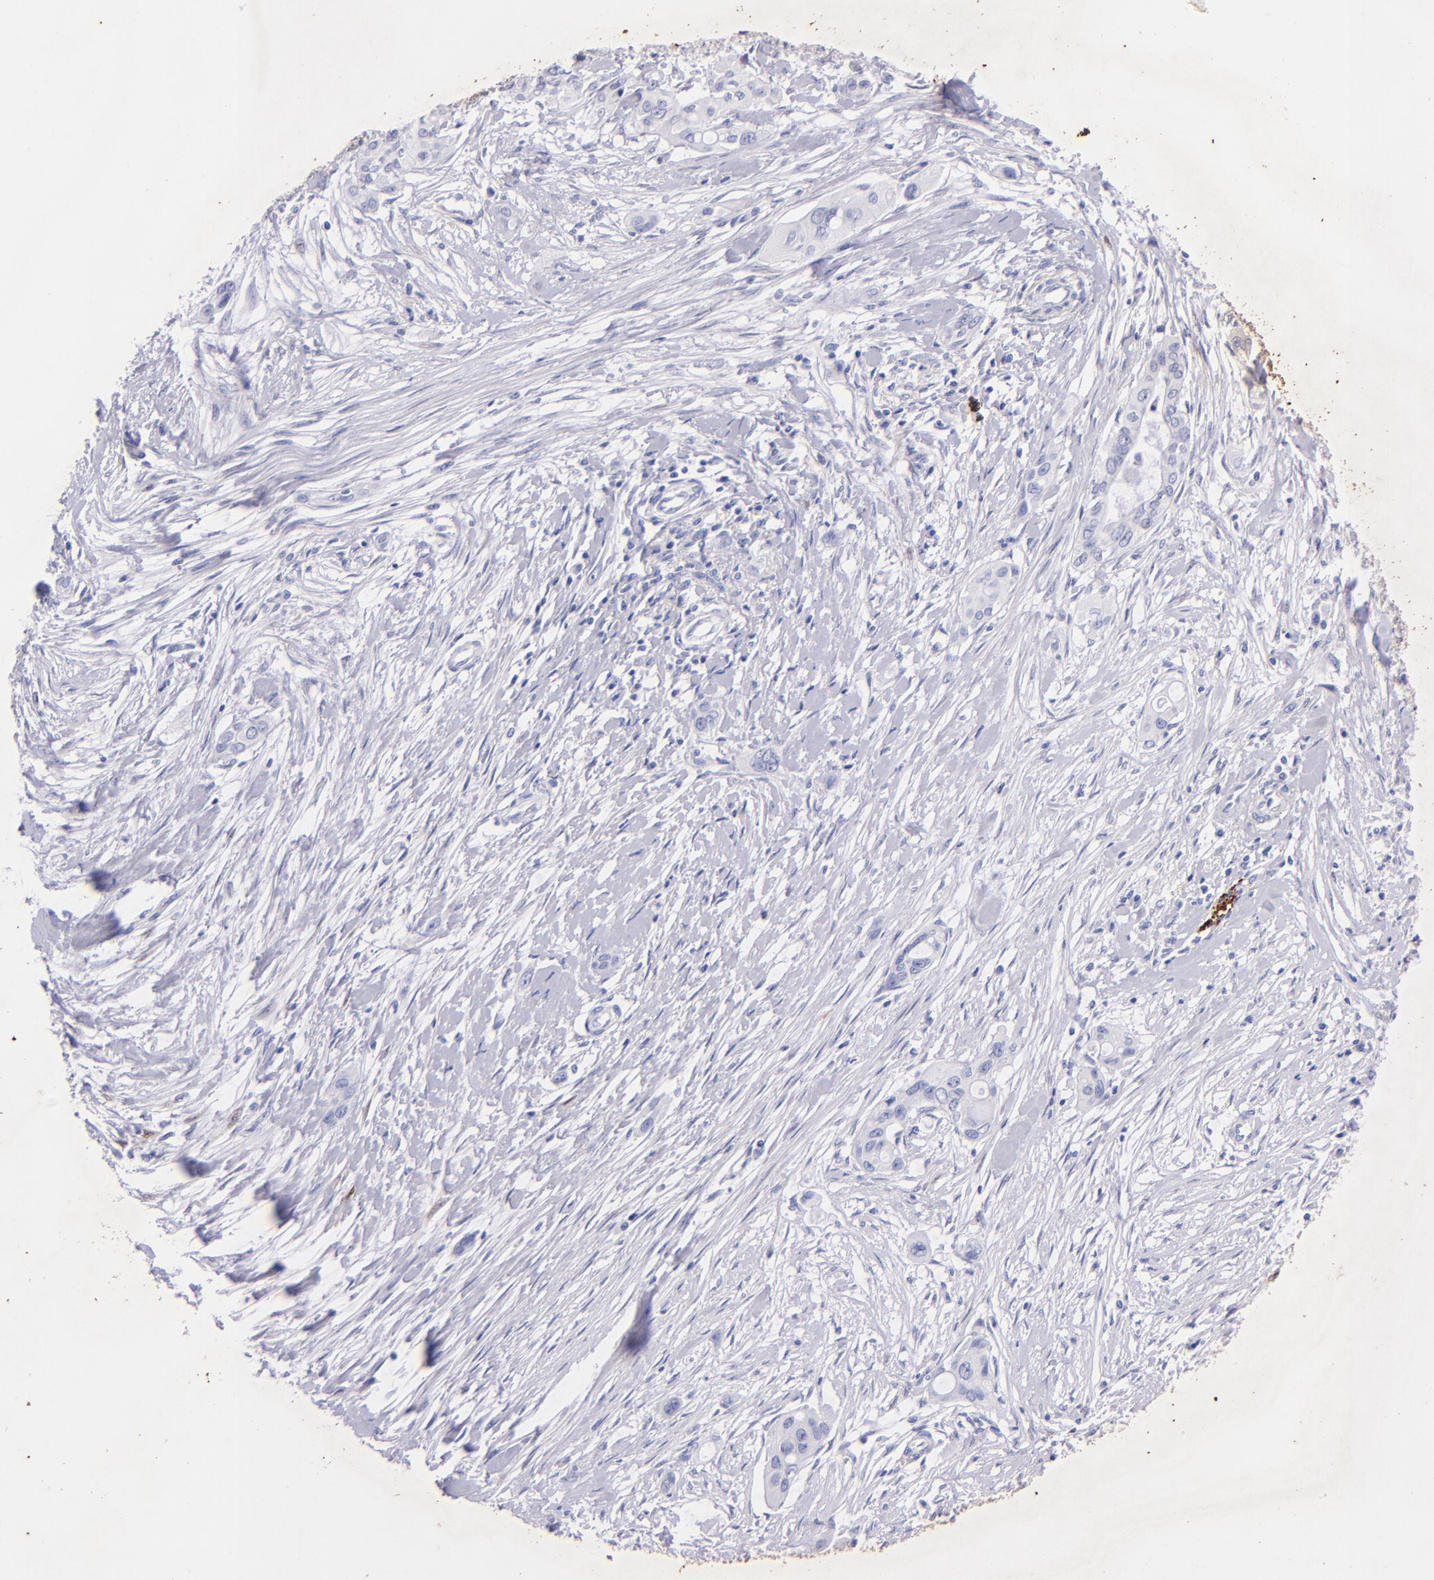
{"staining": {"intensity": "negative", "quantity": "none", "location": "none"}, "tissue": "pancreatic cancer", "cell_type": "Tumor cells", "image_type": "cancer", "snomed": [{"axis": "morphology", "description": "Adenocarcinoma, NOS"}, {"axis": "topography", "description": "Pancreas"}], "caption": "The immunohistochemistry (IHC) histopathology image has no significant positivity in tumor cells of pancreatic adenocarcinoma tissue. The staining was performed using DAB (3,3'-diaminobenzidine) to visualize the protein expression in brown, while the nuclei were stained in blue with hematoxylin (Magnification: 20x).", "gene": "UCHL1", "patient": {"sex": "female", "age": 60}}